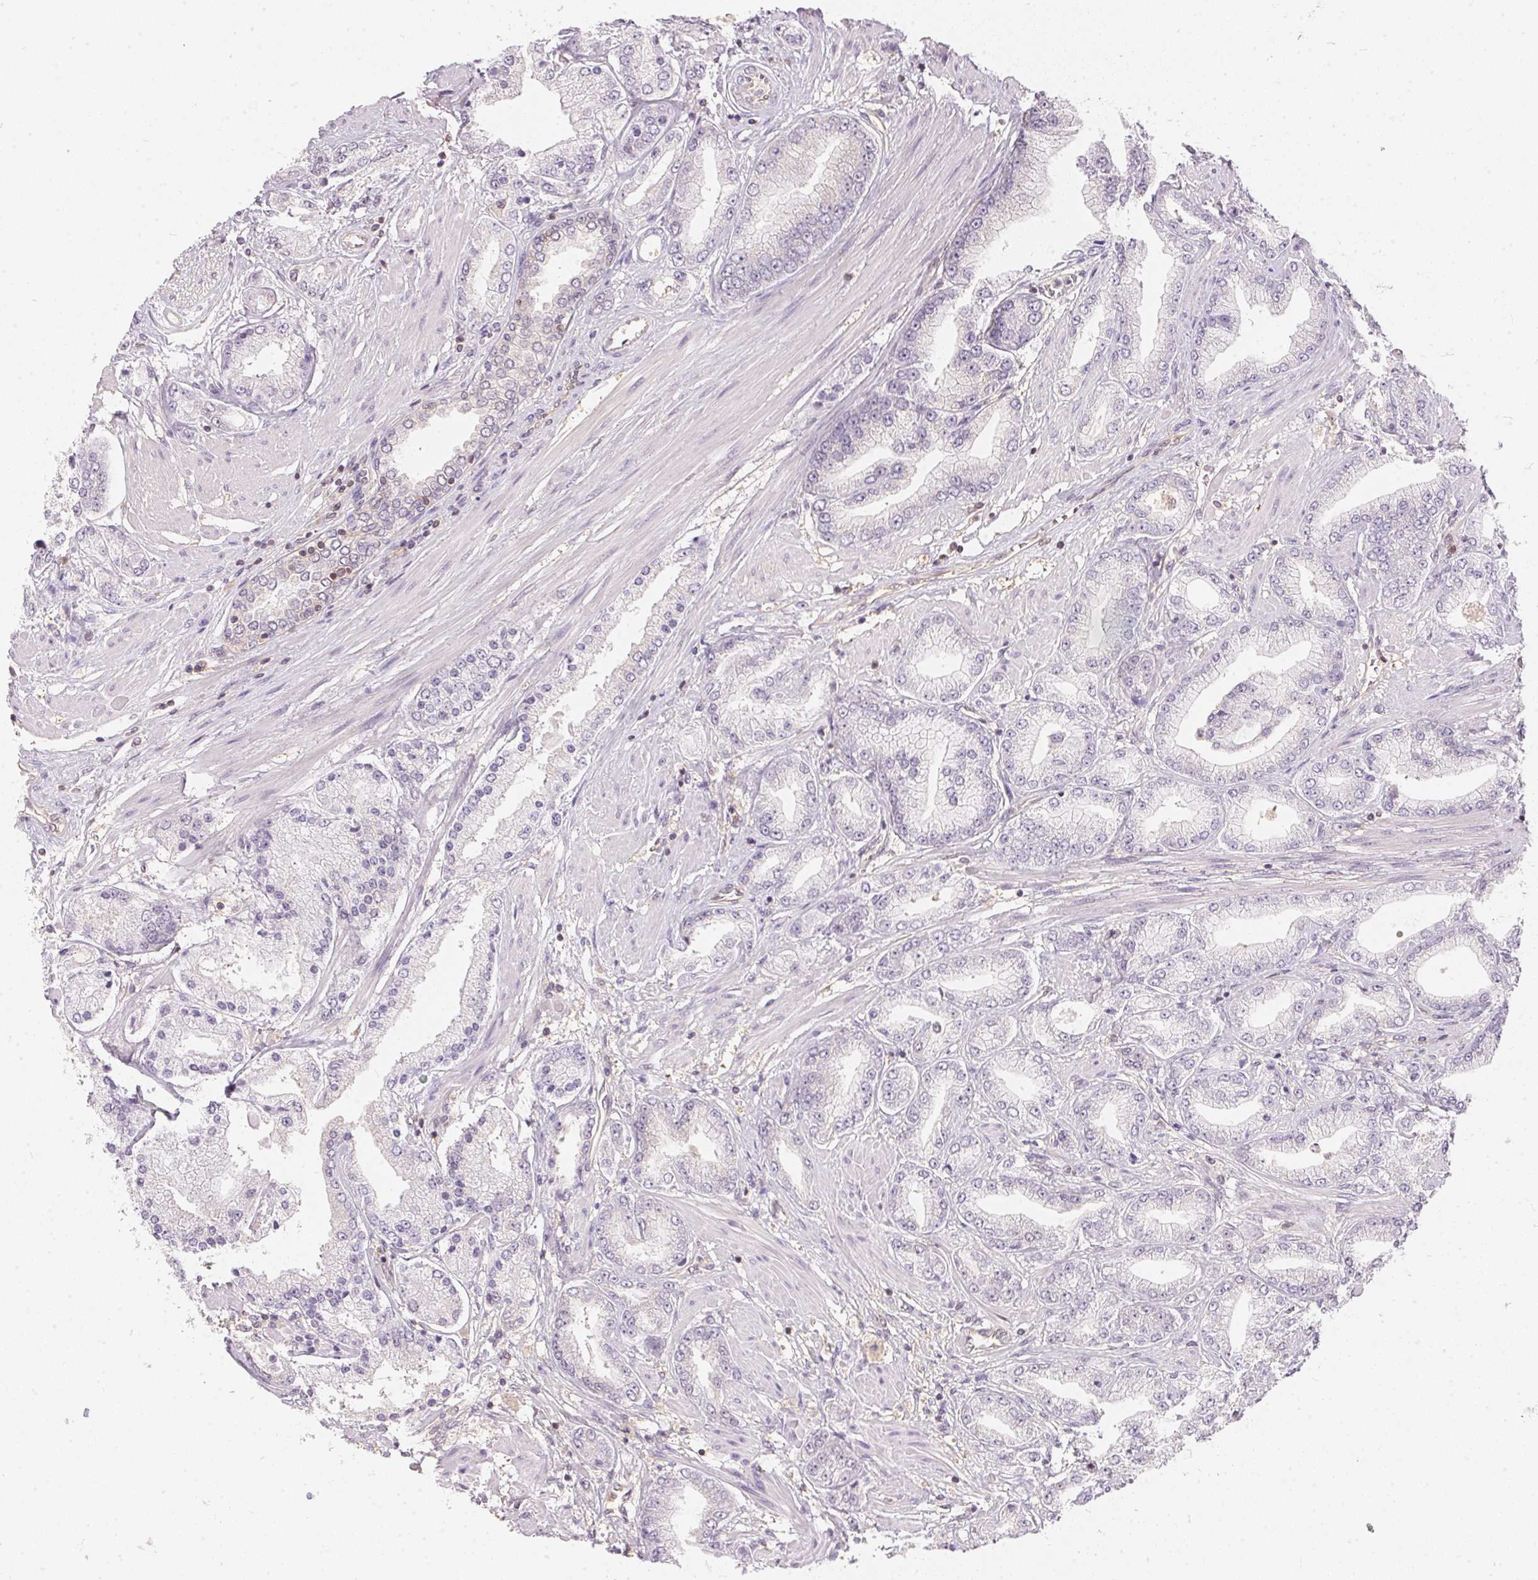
{"staining": {"intensity": "negative", "quantity": "none", "location": "none"}, "tissue": "prostate cancer", "cell_type": "Tumor cells", "image_type": "cancer", "snomed": [{"axis": "morphology", "description": "Adenocarcinoma, High grade"}, {"axis": "topography", "description": "Prostate"}], "caption": "Human high-grade adenocarcinoma (prostate) stained for a protein using immunohistochemistry demonstrates no staining in tumor cells.", "gene": "BLMH", "patient": {"sex": "male", "age": 67}}